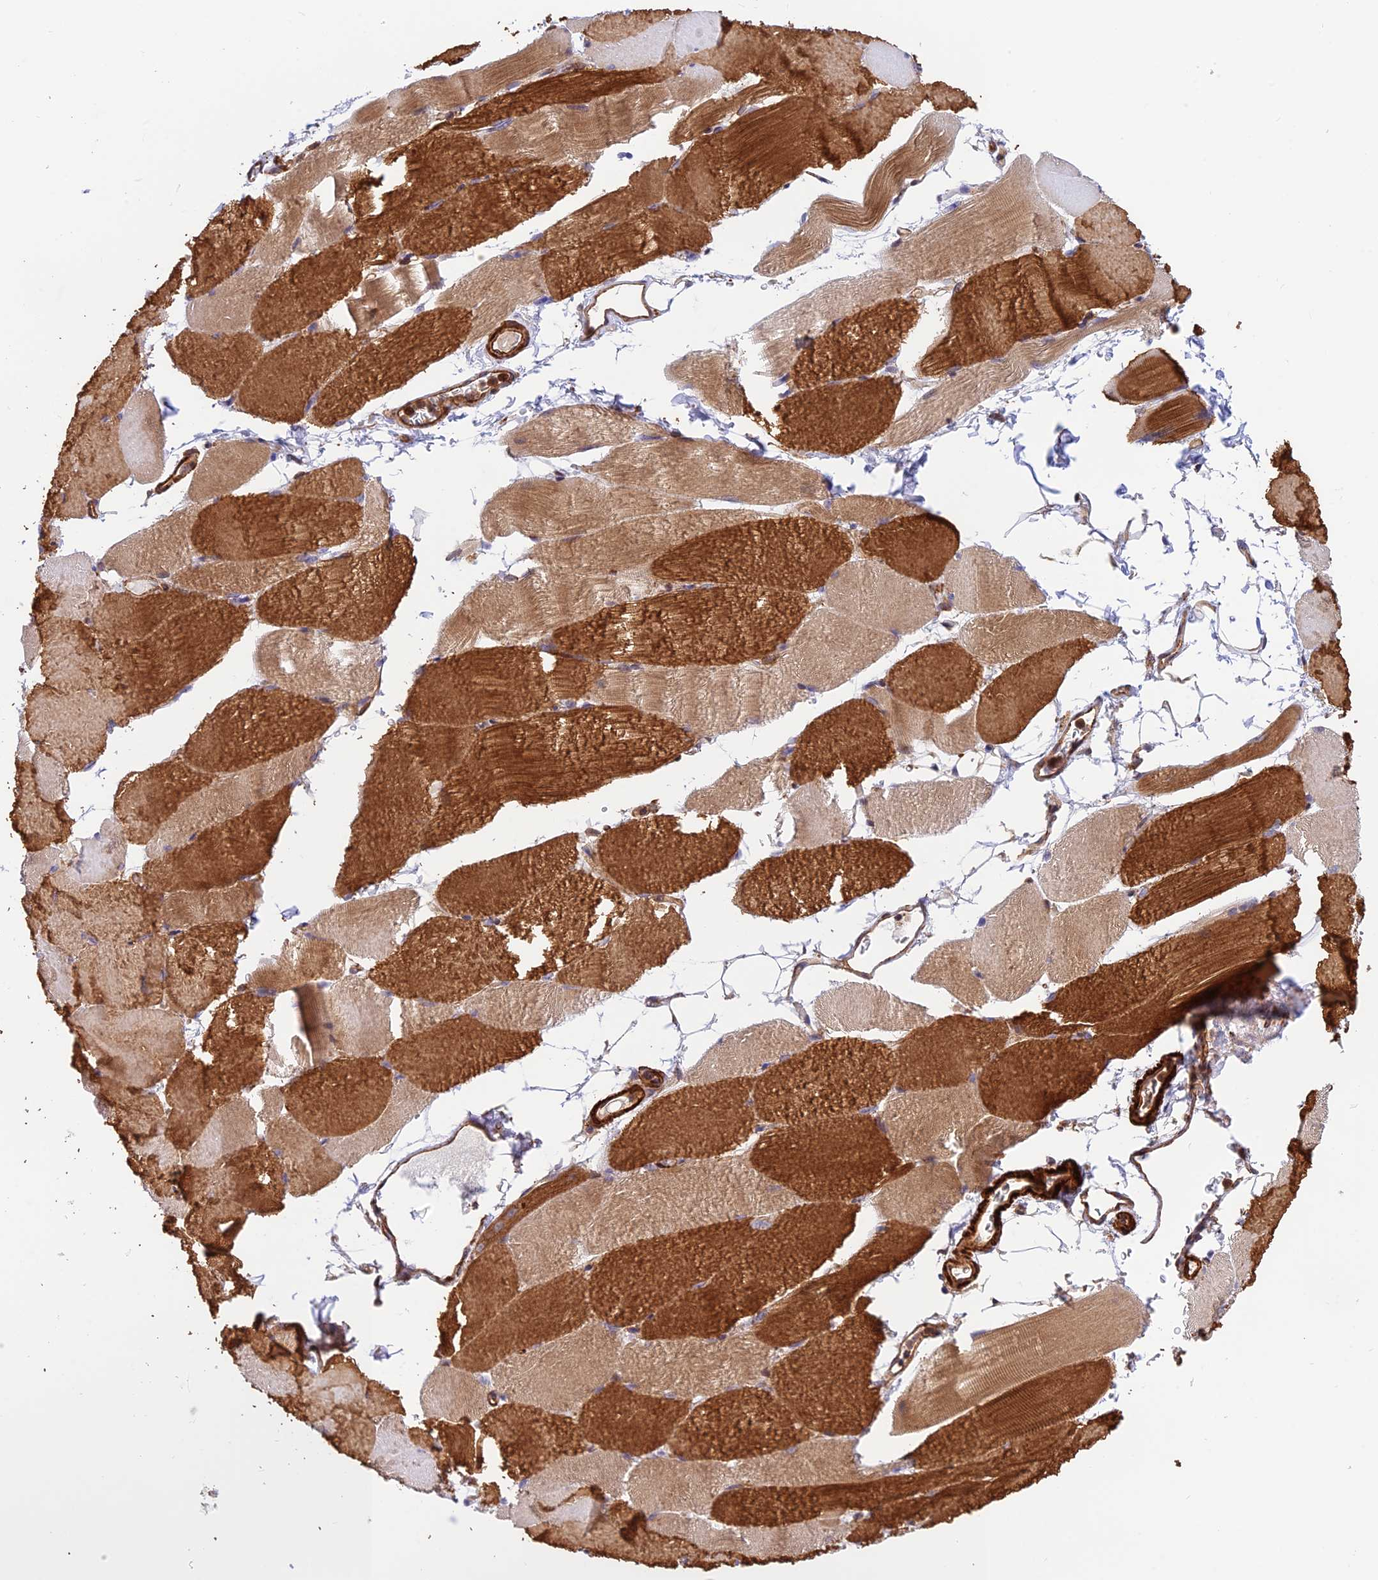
{"staining": {"intensity": "strong", "quantity": ">75%", "location": "cytoplasmic/membranous"}, "tissue": "skeletal muscle", "cell_type": "Myocytes", "image_type": "normal", "snomed": [{"axis": "morphology", "description": "Normal tissue, NOS"}, {"axis": "topography", "description": "Skeletal muscle"}, {"axis": "topography", "description": "Parathyroid gland"}], "caption": "A high-resolution photomicrograph shows immunohistochemistry (IHC) staining of unremarkable skeletal muscle, which shows strong cytoplasmic/membranous expression in approximately >75% of myocytes.", "gene": "EVI5L", "patient": {"sex": "female", "age": 37}}